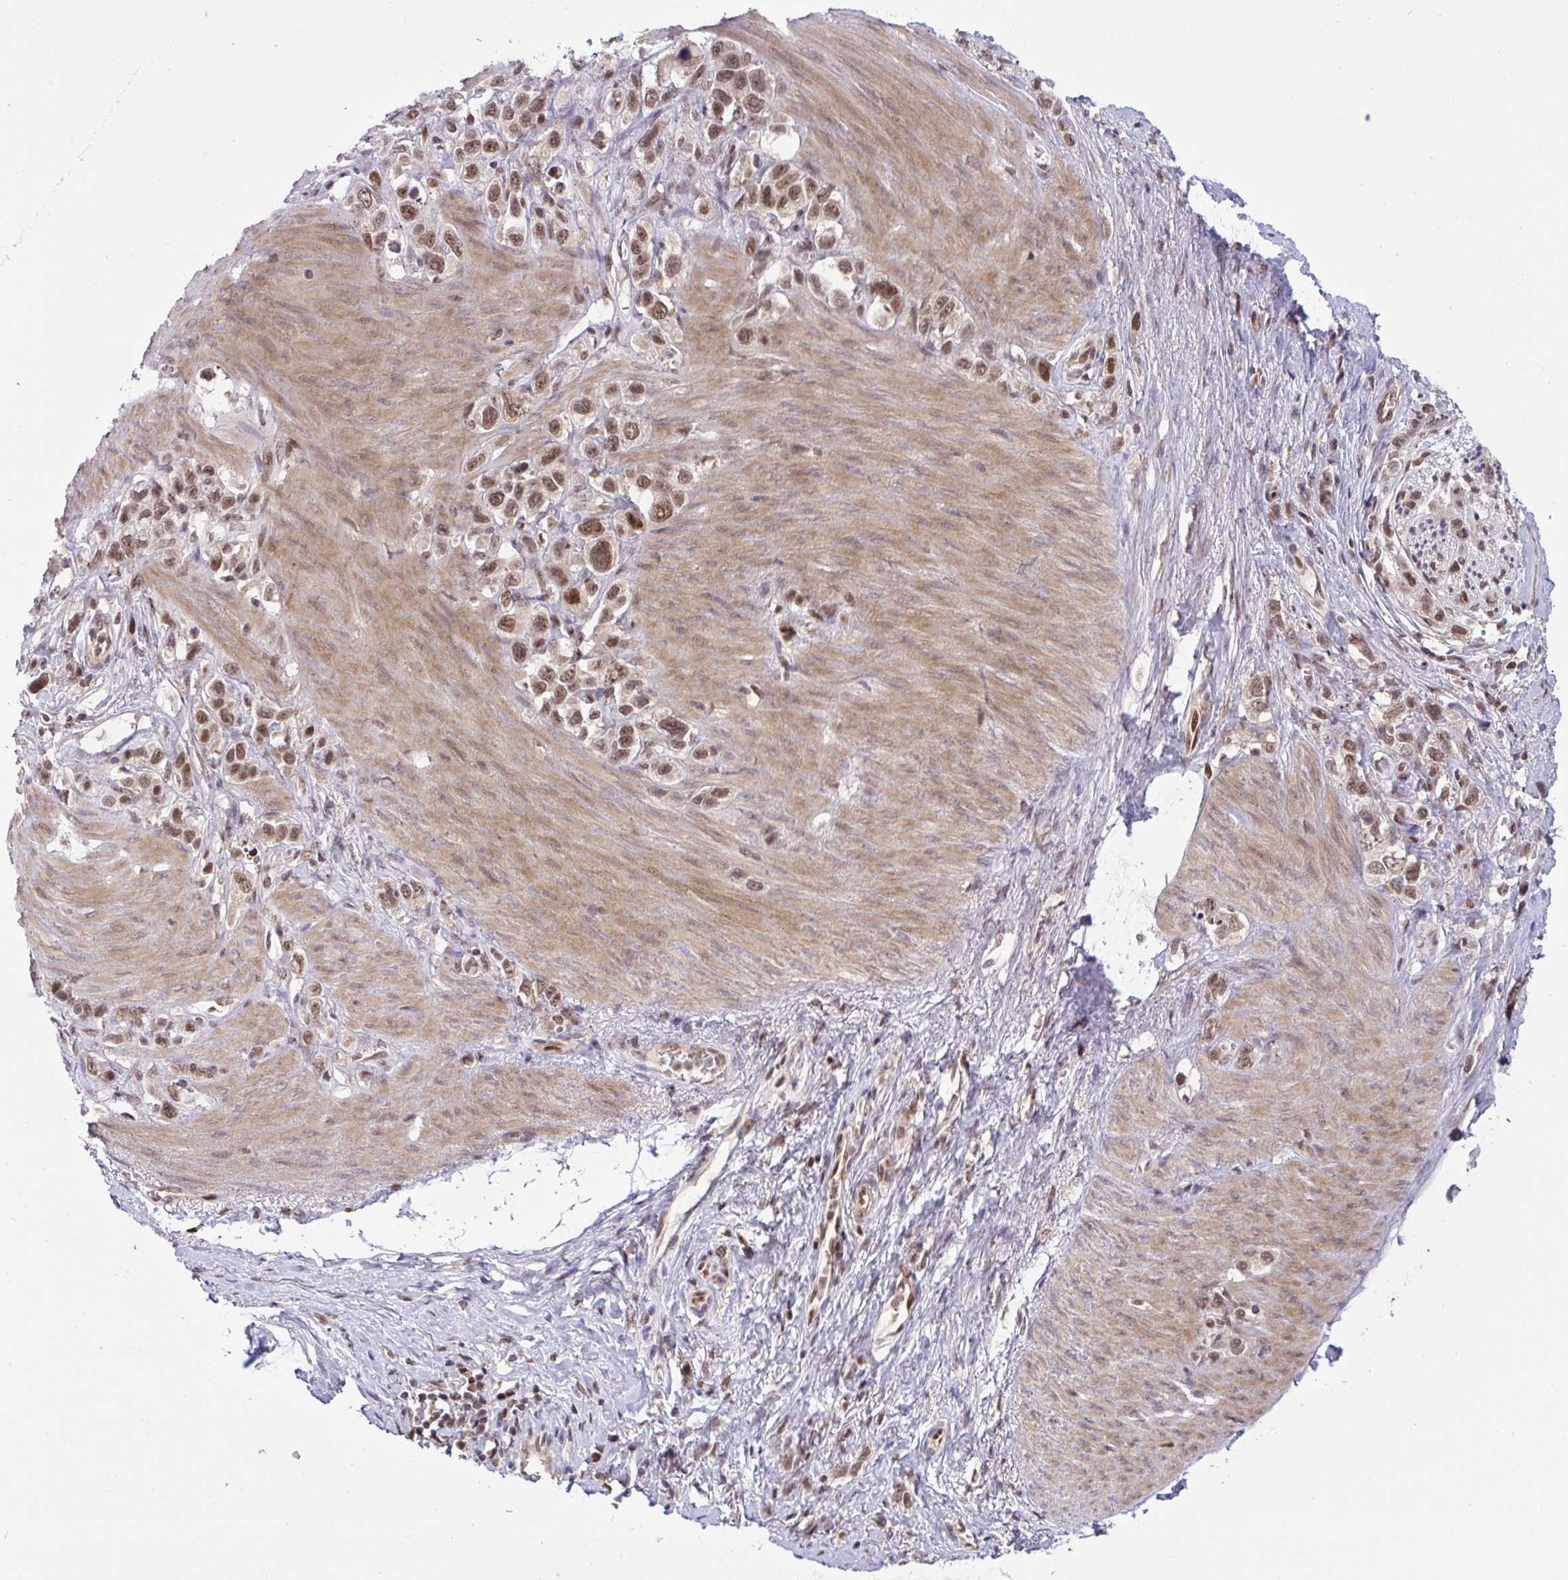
{"staining": {"intensity": "moderate", "quantity": ">75%", "location": "nuclear"}, "tissue": "stomach cancer", "cell_type": "Tumor cells", "image_type": "cancer", "snomed": [{"axis": "morphology", "description": "Adenocarcinoma, NOS"}, {"axis": "topography", "description": "Stomach"}], "caption": "Immunohistochemistry (DAB) staining of stomach cancer (adenocarcinoma) reveals moderate nuclear protein staining in approximately >75% of tumor cells.", "gene": "KLF2", "patient": {"sex": "female", "age": 65}}